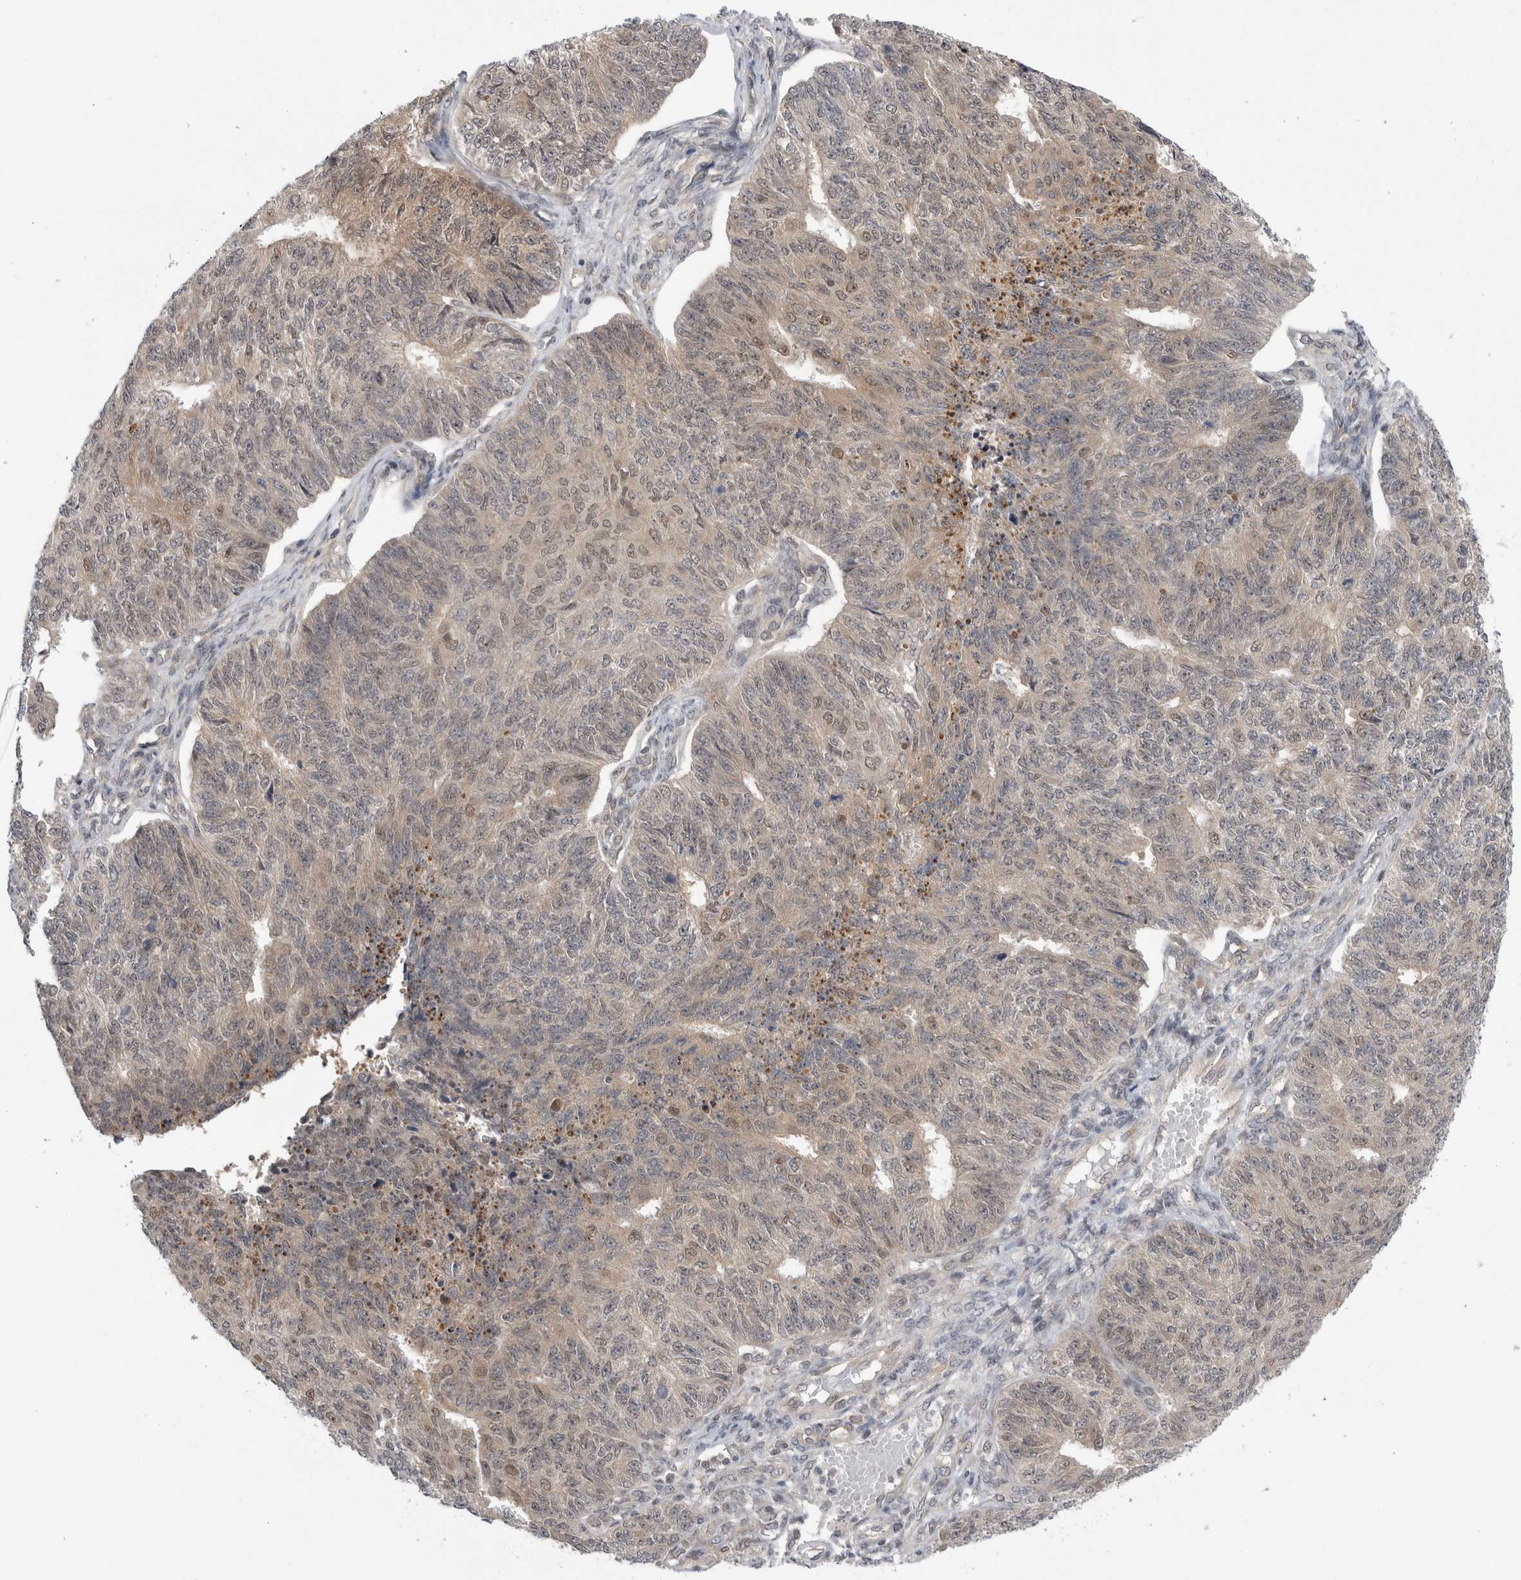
{"staining": {"intensity": "weak", "quantity": ">75%", "location": "cytoplasmic/membranous,nuclear"}, "tissue": "endometrial cancer", "cell_type": "Tumor cells", "image_type": "cancer", "snomed": [{"axis": "morphology", "description": "Adenocarcinoma, NOS"}, {"axis": "topography", "description": "Endometrium"}], "caption": "Adenocarcinoma (endometrial) stained with a protein marker reveals weak staining in tumor cells.", "gene": "PSMB2", "patient": {"sex": "female", "age": 32}}